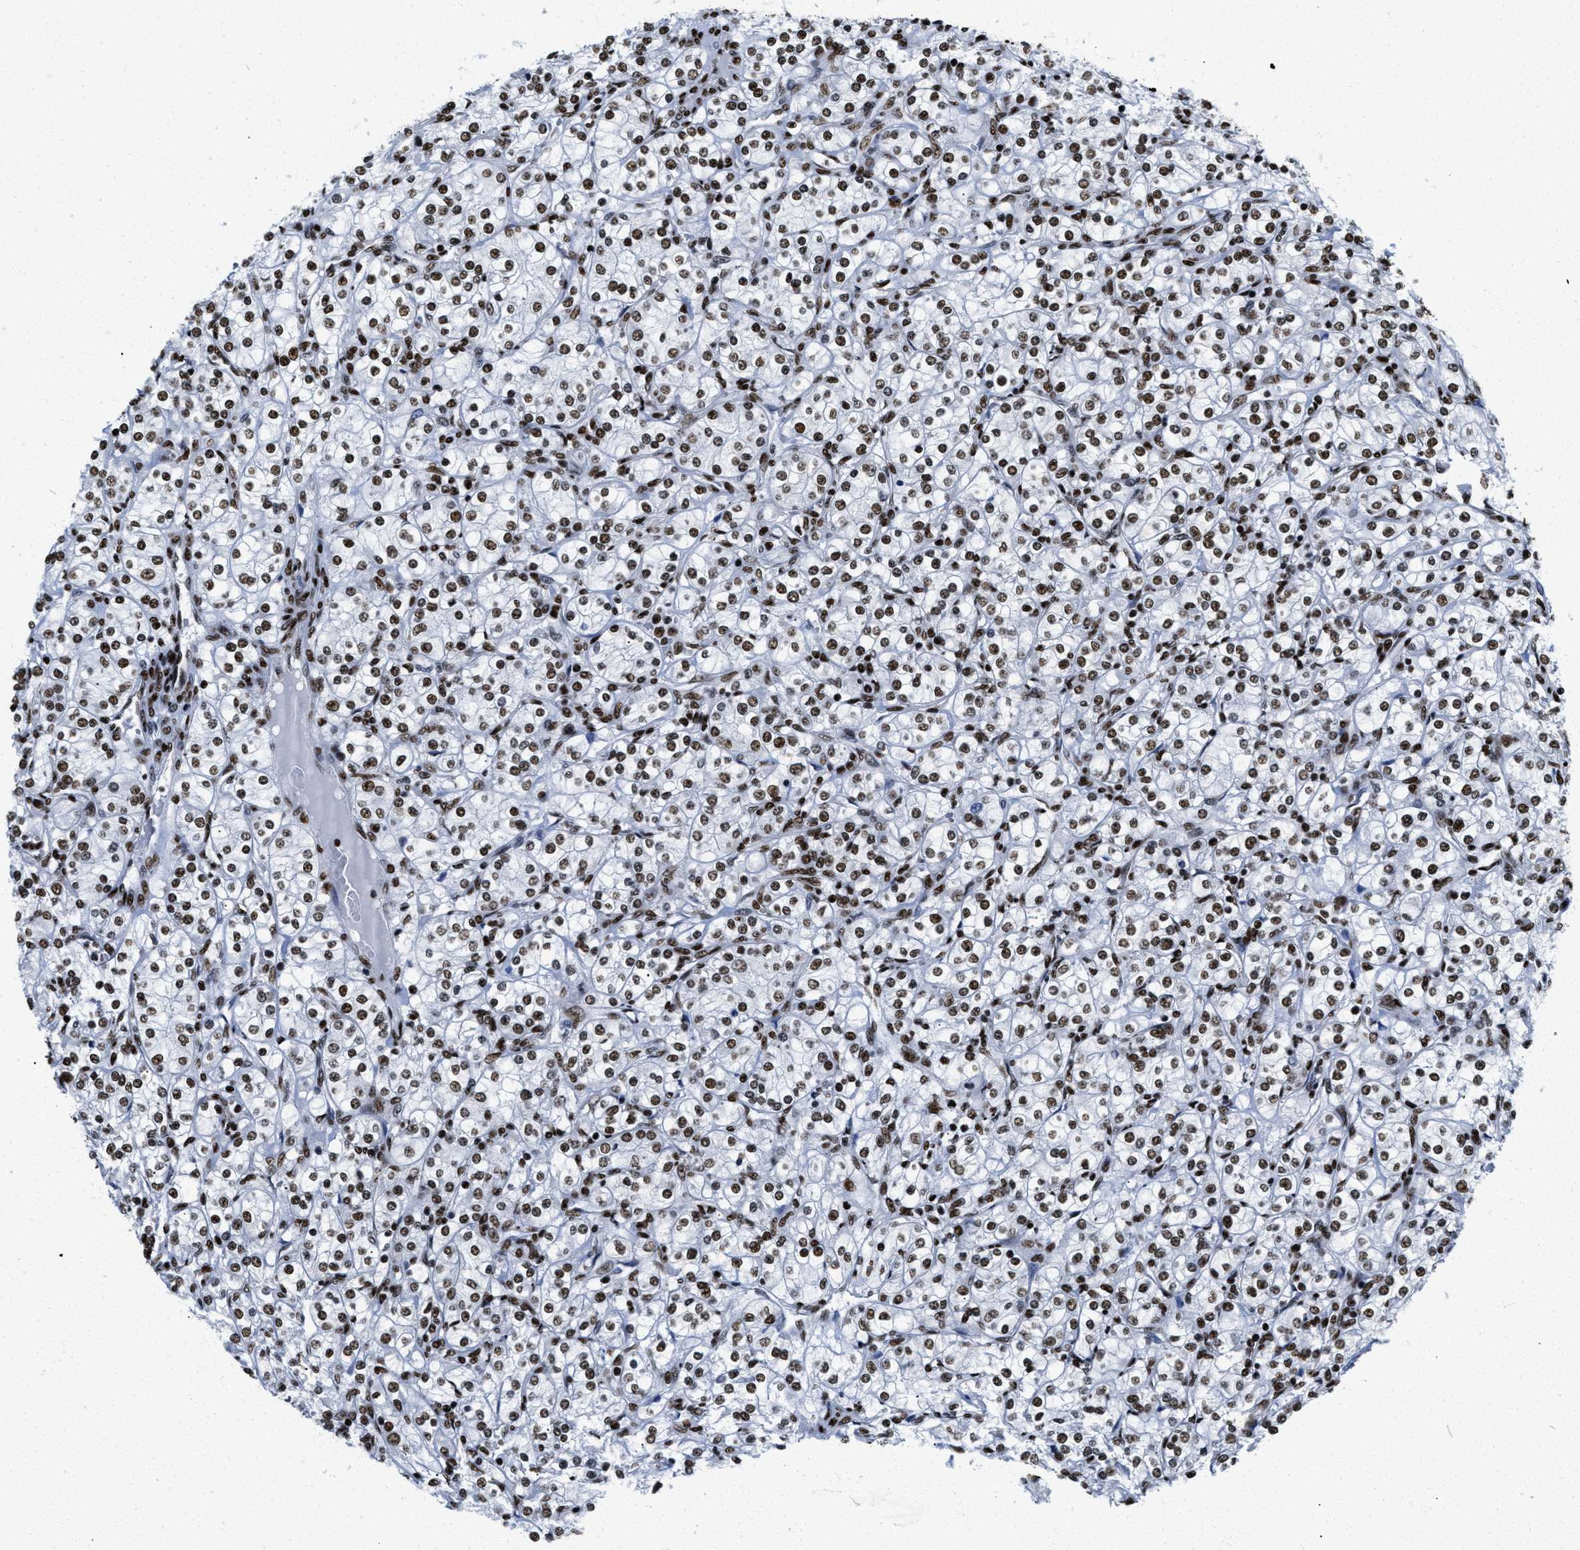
{"staining": {"intensity": "strong", "quantity": ">75%", "location": "nuclear"}, "tissue": "renal cancer", "cell_type": "Tumor cells", "image_type": "cancer", "snomed": [{"axis": "morphology", "description": "Adenocarcinoma, NOS"}, {"axis": "topography", "description": "Kidney"}], "caption": "Tumor cells display strong nuclear staining in approximately >75% of cells in renal cancer (adenocarcinoma).", "gene": "CREB1", "patient": {"sex": "male", "age": 77}}